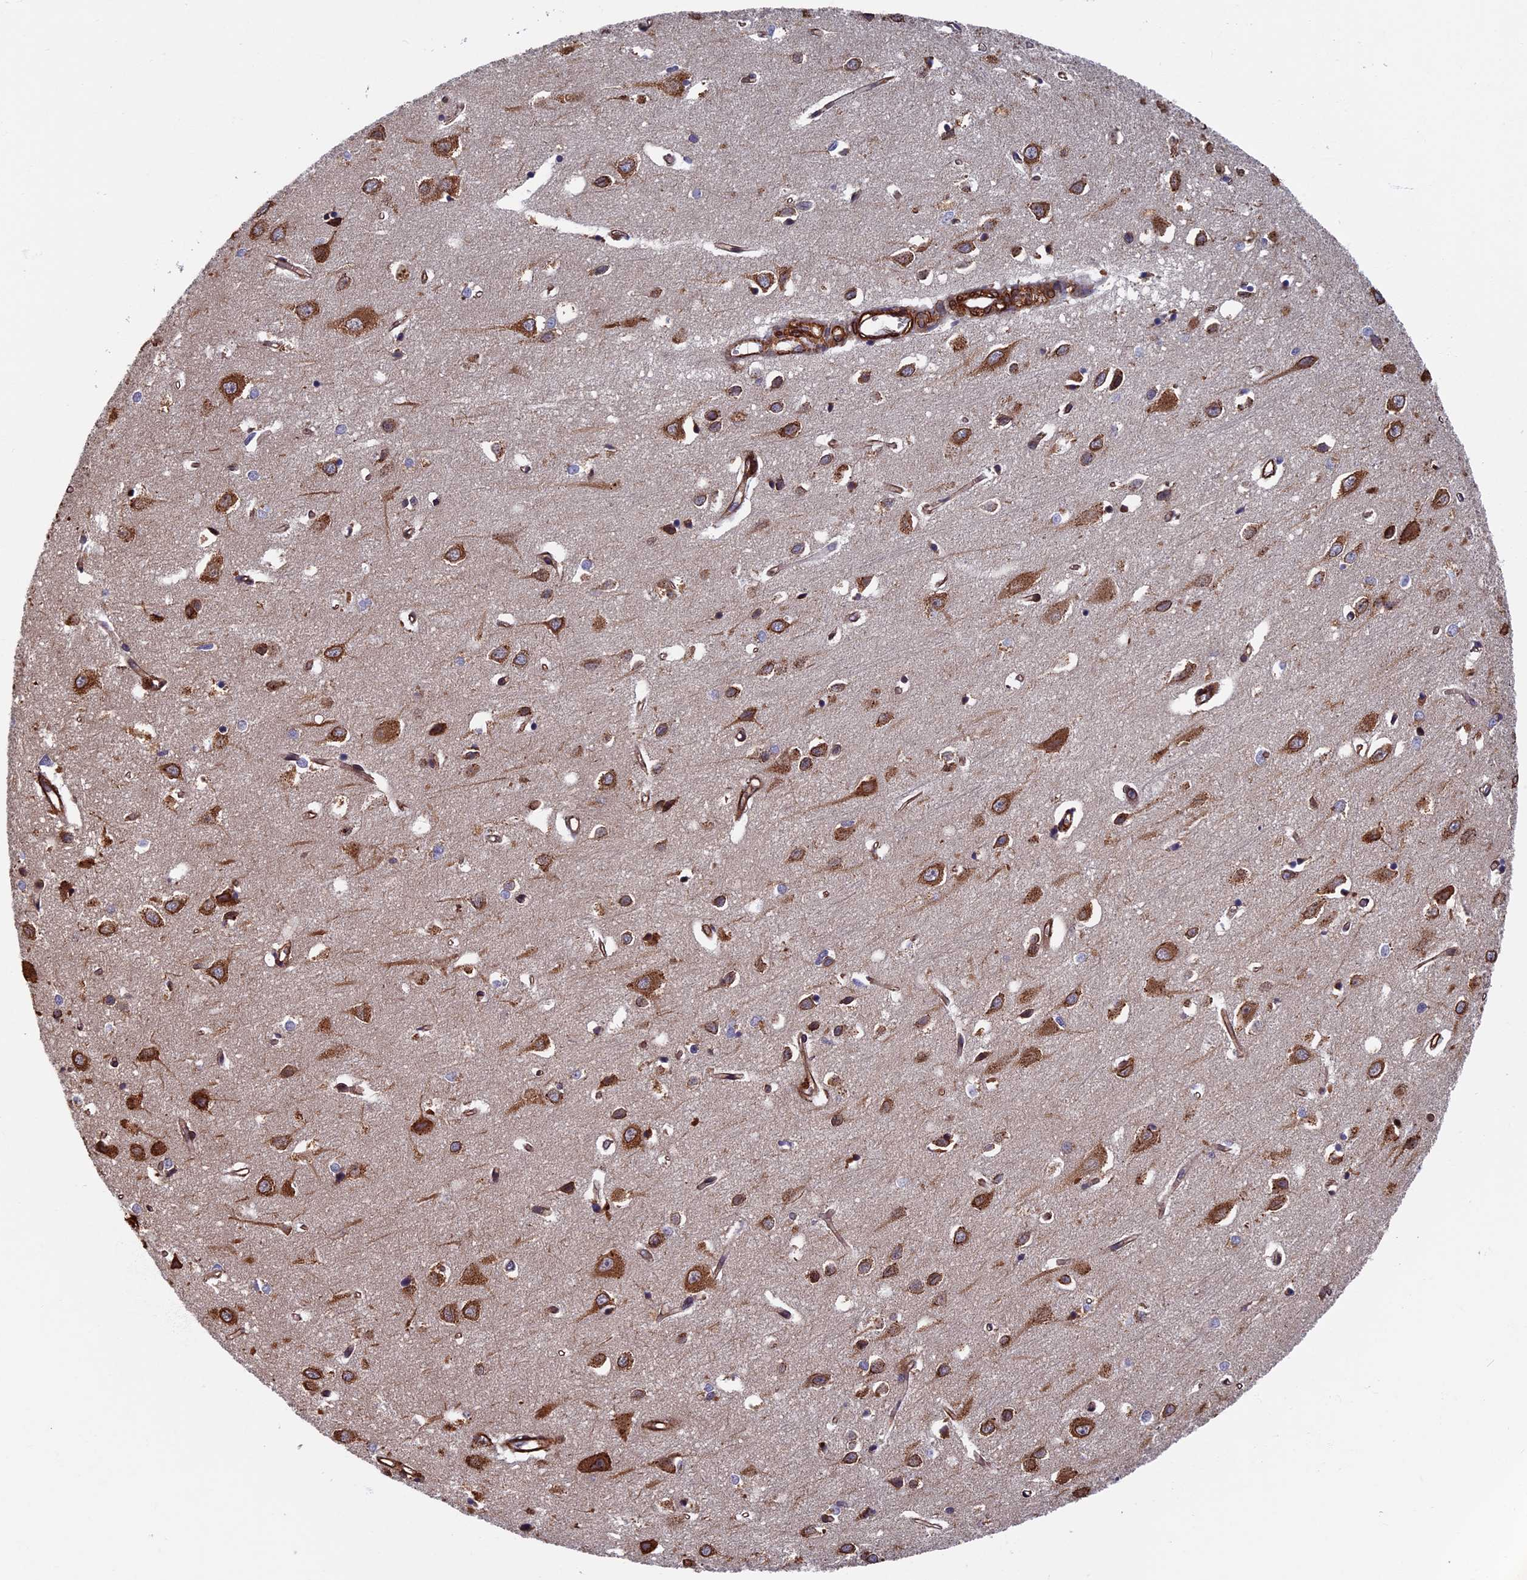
{"staining": {"intensity": "moderate", "quantity": ">75%", "location": "cytoplasmic/membranous"}, "tissue": "cerebral cortex", "cell_type": "Endothelial cells", "image_type": "normal", "snomed": [{"axis": "morphology", "description": "Normal tissue, NOS"}, {"axis": "topography", "description": "Cerebral cortex"}], "caption": "An IHC micrograph of benign tissue is shown. Protein staining in brown shows moderate cytoplasmic/membranous positivity in cerebral cortex within endothelial cells. The staining was performed using DAB (3,3'-diaminobenzidine) to visualize the protein expression in brown, while the nuclei were stained in blue with hematoxylin (Magnification: 20x).", "gene": "CTDP1", "patient": {"sex": "female", "age": 64}}